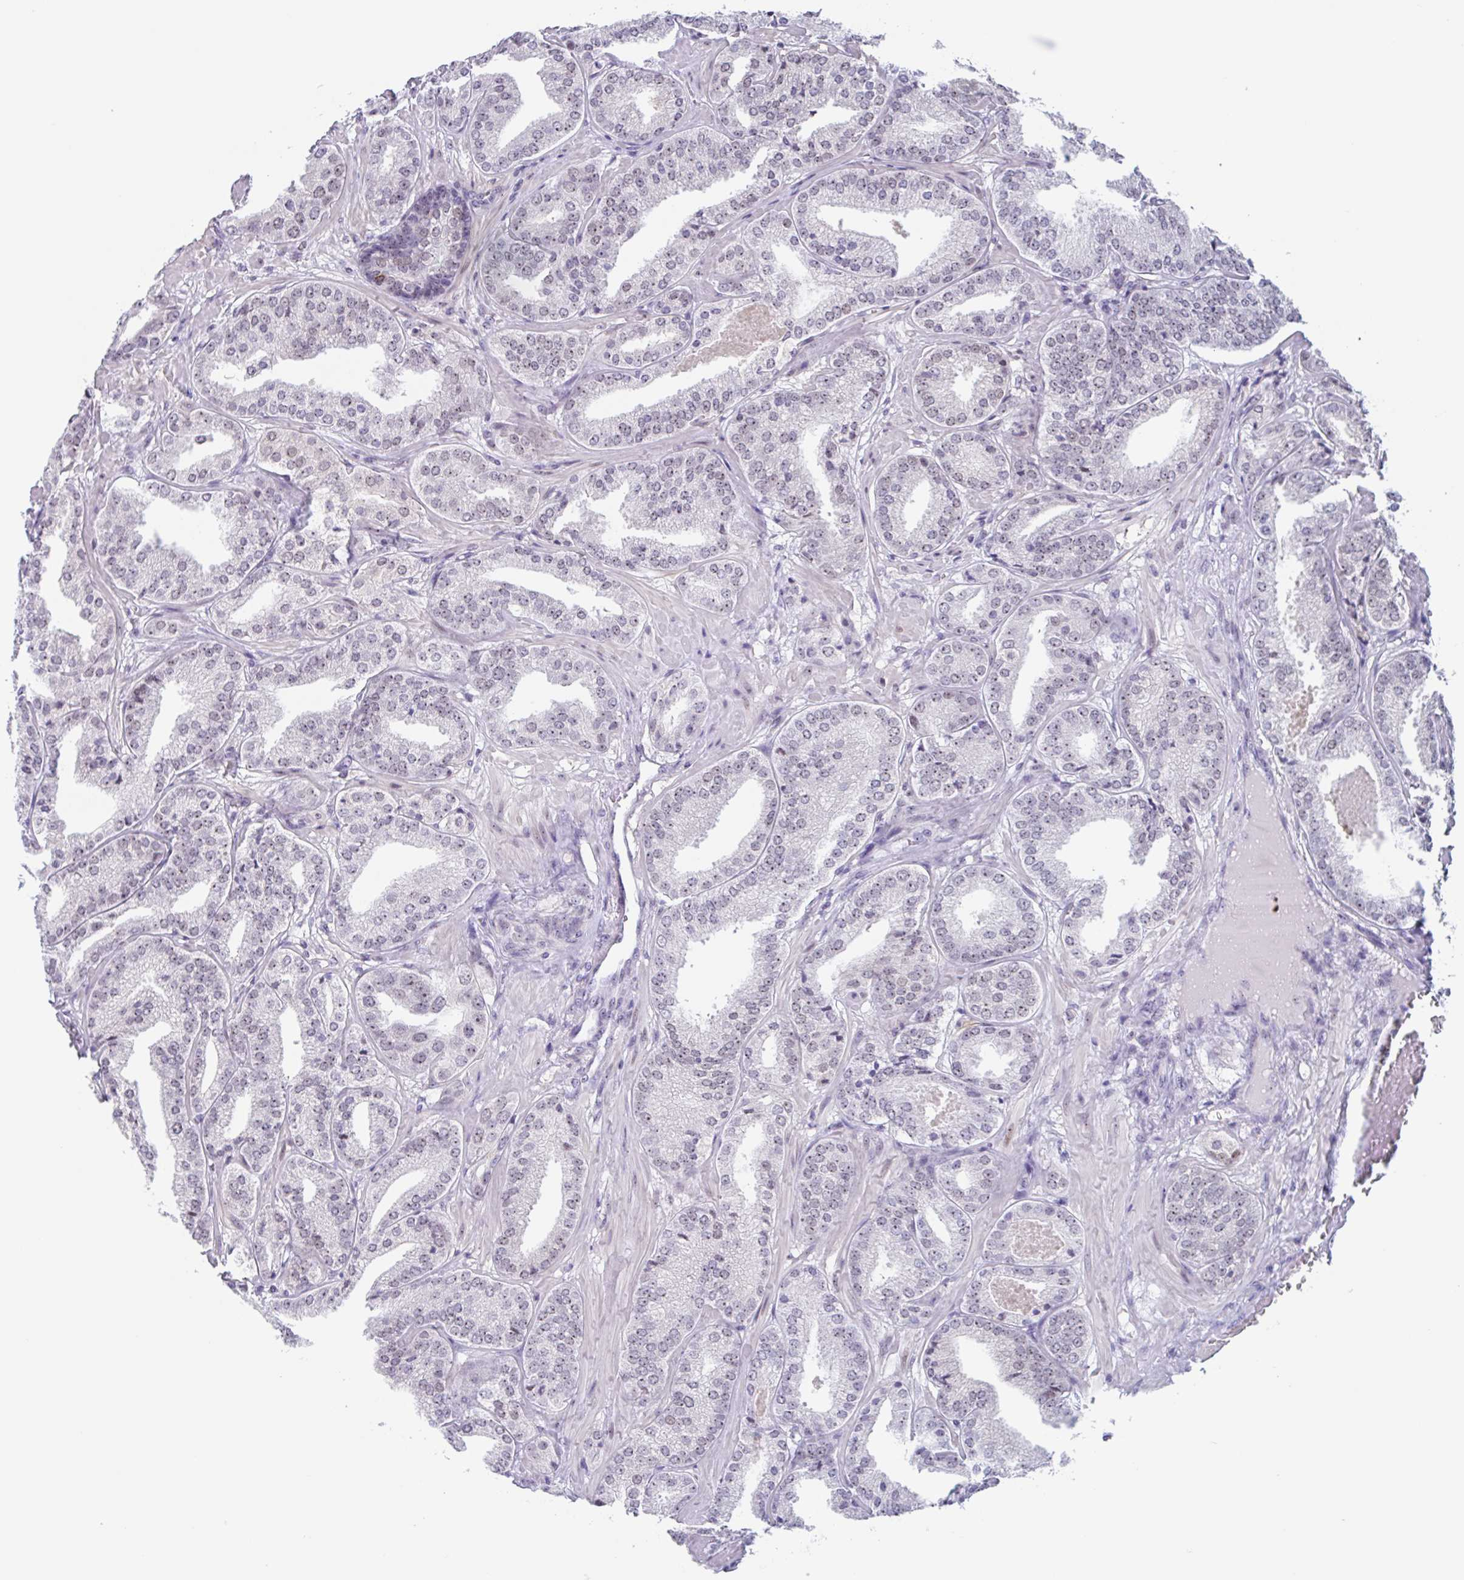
{"staining": {"intensity": "moderate", "quantity": "25%-75%", "location": "nuclear"}, "tissue": "prostate cancer", "cell_type": "Tumor cells", "image_type": "cancer", "snomed": [{"axis": "morphology", "description": "Adenocarcinoma, High grade"}, {"axis": "topography", "description": "Prostate"}], "caption": "Prostate cancer (high-grade adenocarcinoma) stained for a protein (brown) shows moderate nuclear positive positivity in approximately 25%-75% of tumor cells.", "gene": "LENG9", "patient": {"sex": "male", "age": 63}}